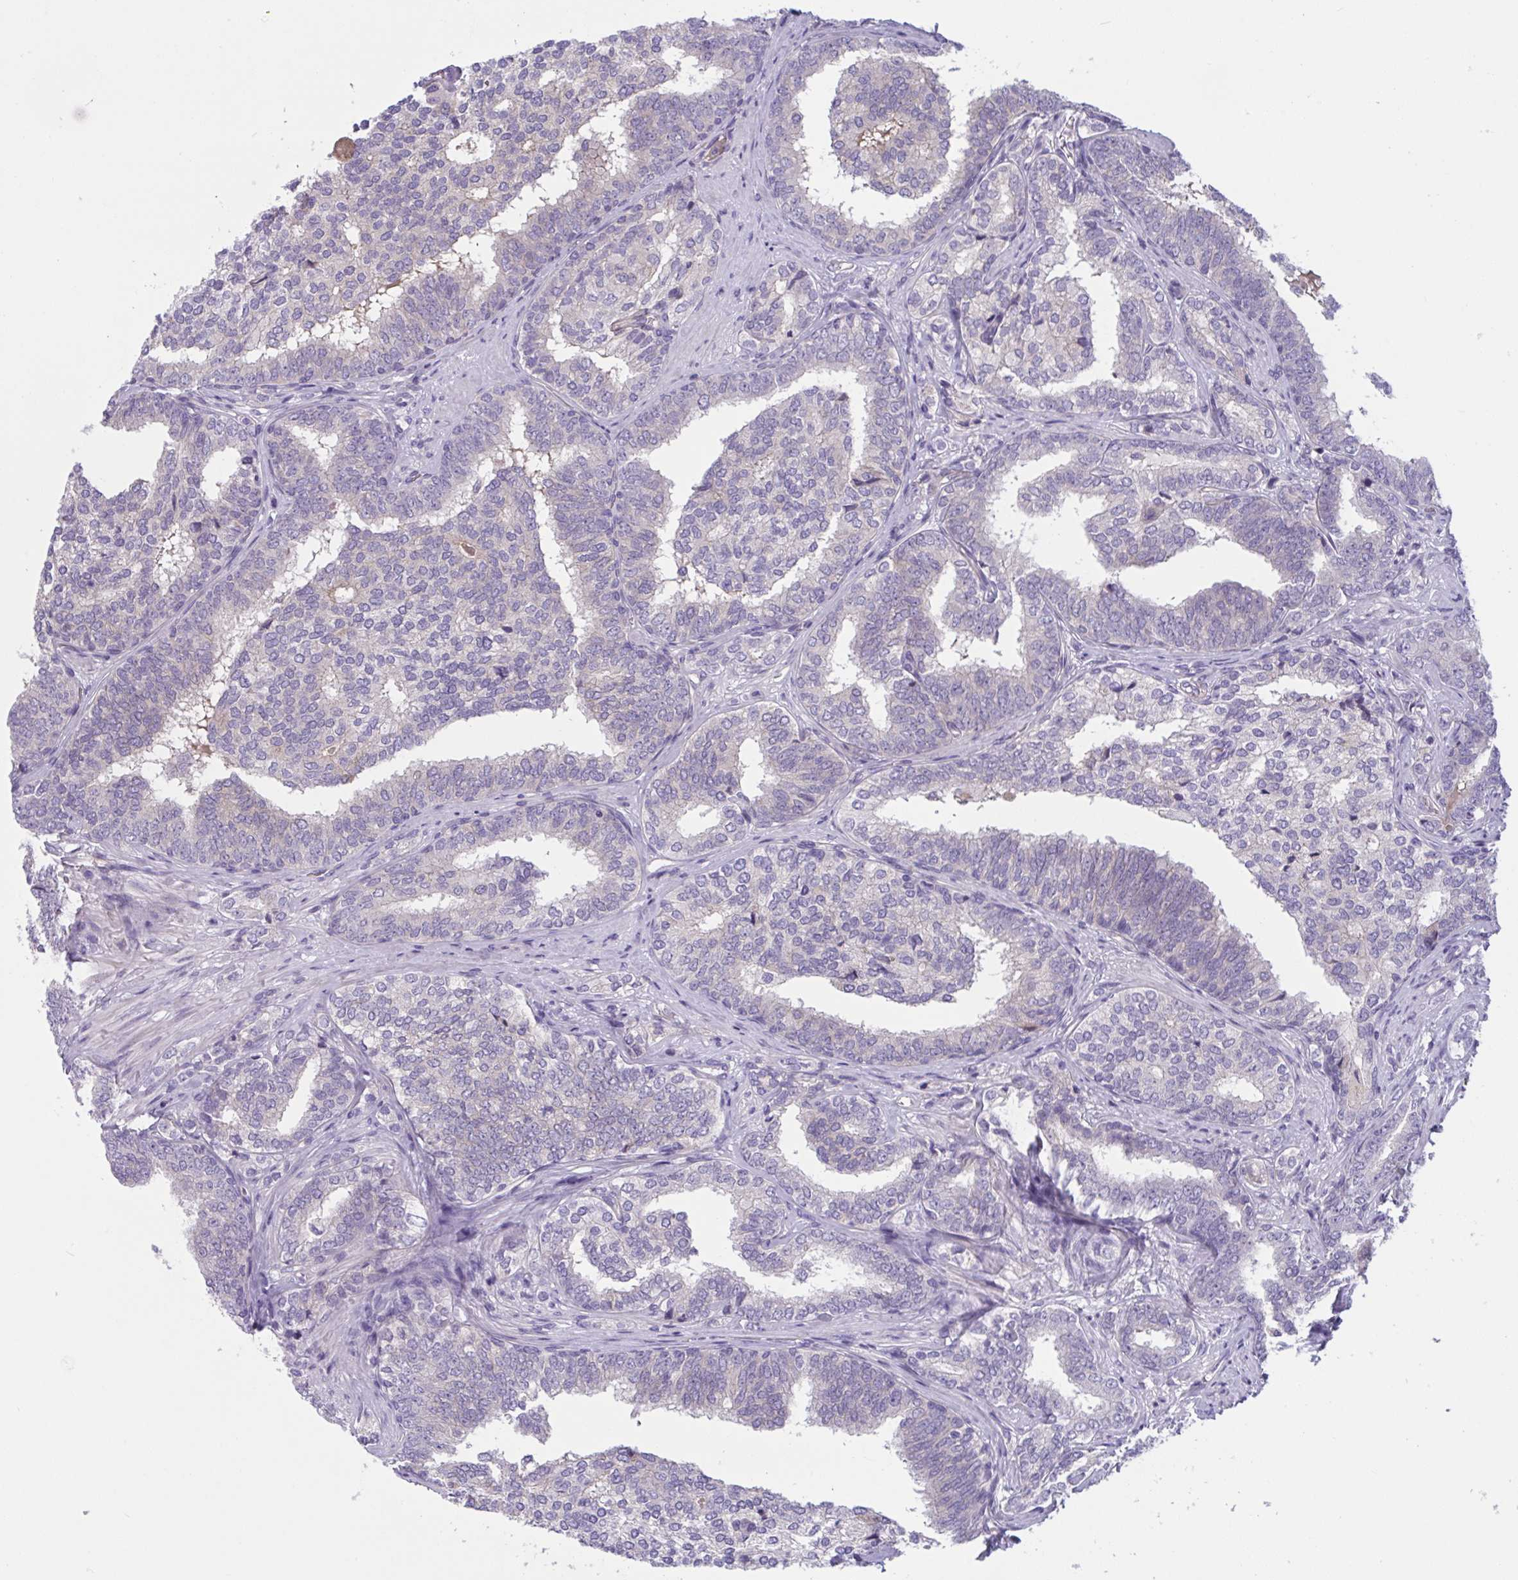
{"staining": {"intensity": "negative", "quantity": "none", "location": "none"}, "tissue": "prostate cancer", "cell_type": "Tumor cells", "image_type": "cancer", "snomed": [{"axis": "morphology", "description": "Adenocarcinoma, High grade"}, {"axis": "topography", "description": "Prostate"}], "caption": "An immunohistochemistry (IHC) image of prostate cancer is shown. There is no staining in tumor cells of prostate cancer.", "gene": "TTC7B", "patient": {"sex": "male", "age": 72}}